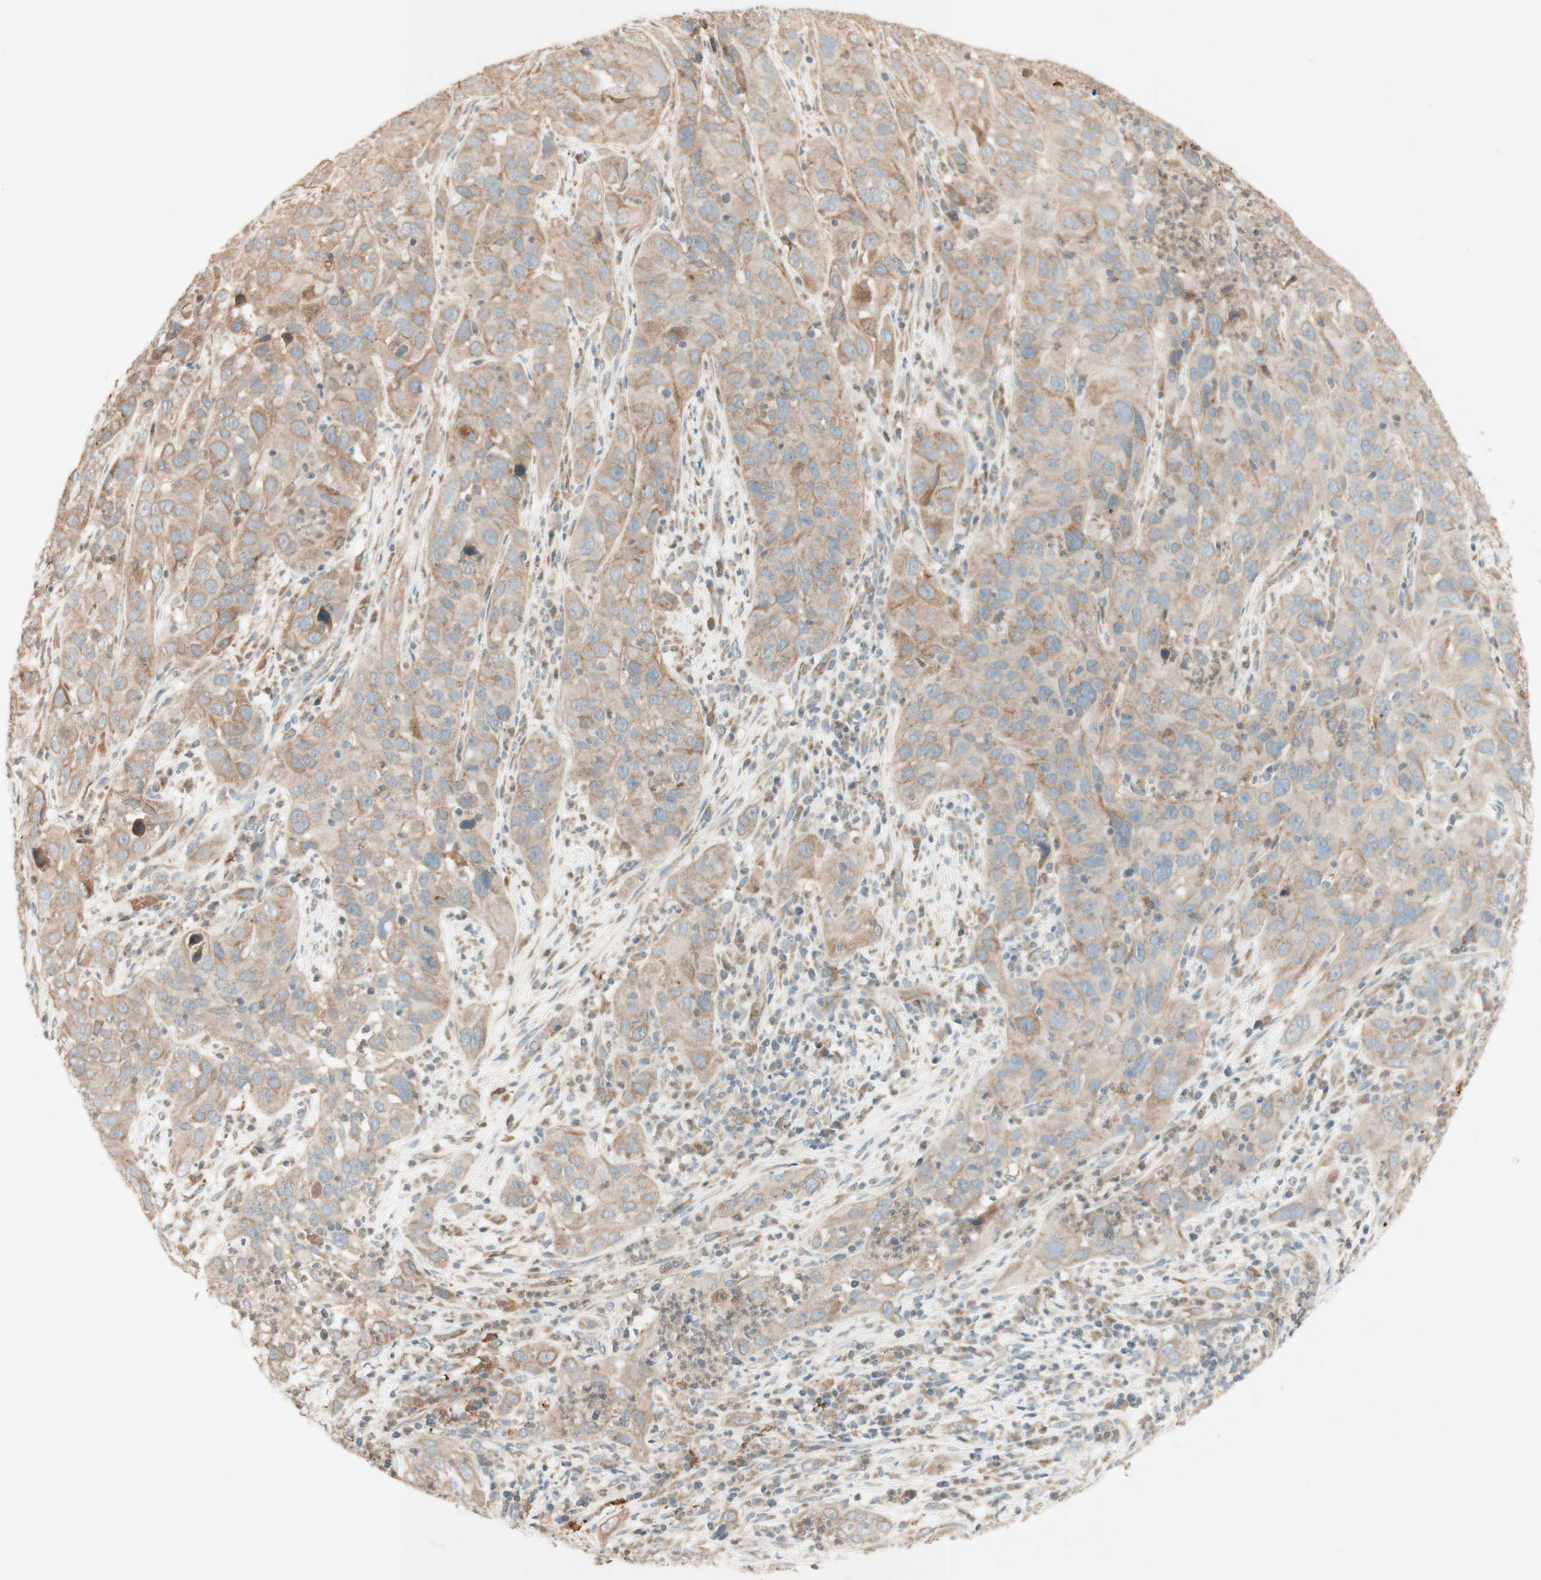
{"staining": {"intensity": "weak", "quantity": ">75%", "location": "cytoplasmic/membranous"}, "tissue": "cervical cancer", "cell_type": "Tumor cells", "image_type": "cancer", "snomed": [{"axis": "morphology", "description": "Squamous cell carcinoma, NOS"}, {"axis": "topography", "description": "Cervix"}], "caption": "A low amount of weak cytoplasmic/membranous expression is present in about >75% of tumor cells in cervical cancer (squamous cell carcinoma) tissue. (DAB IHC with brightfield microscopy, high magnification).", "gene": "CLCN2", "patient": {"sex": "female", "age": 32}}